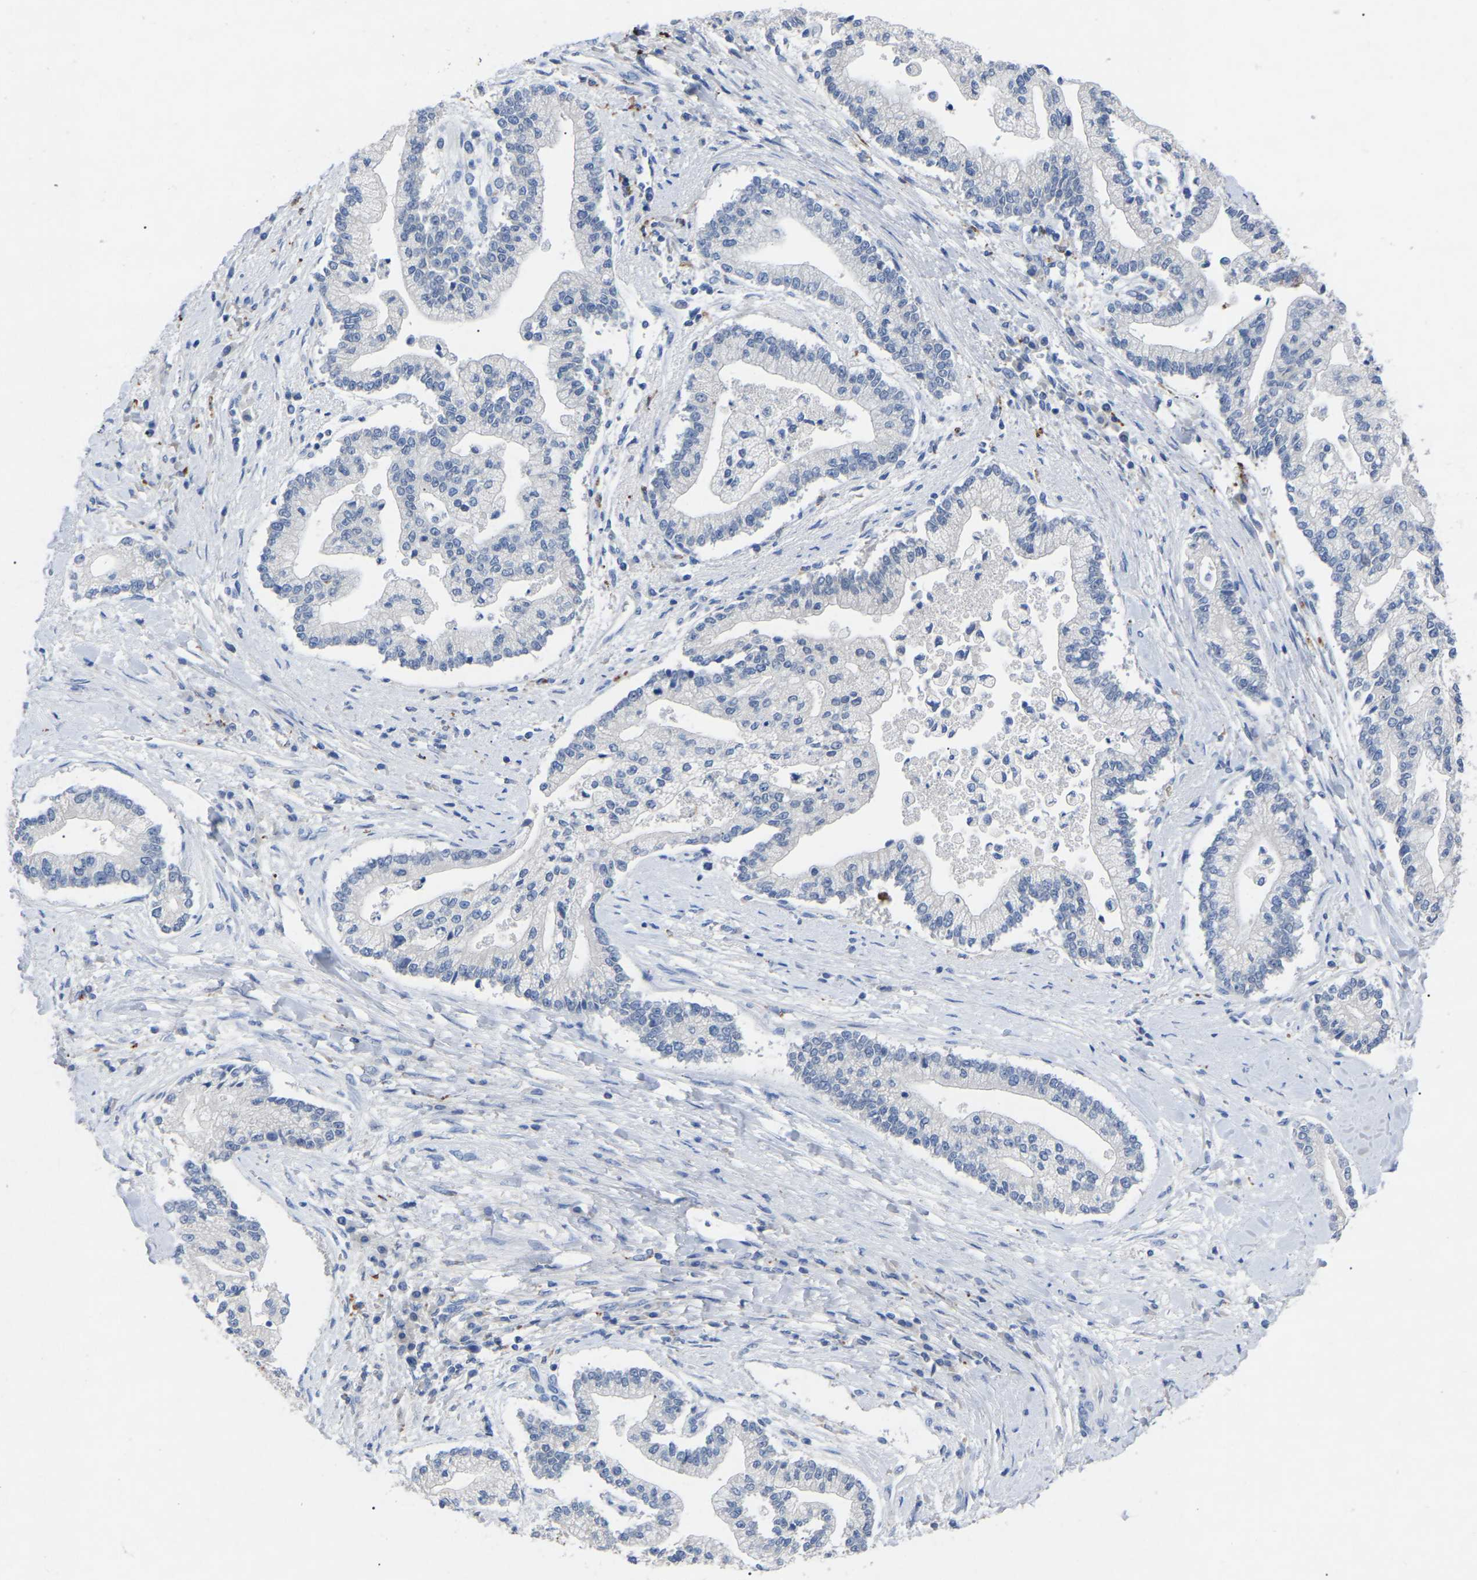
{"staining": {"intensity": "negative", "quantity": "none", "location": "none"}, "tissue": "liver cancer", "cell_type": "Tumor cells", "image_type": "cancer", "snomed": [{"axis": "morphology", "description": "Cholangiocarcinoma"}, {"axis": "topography", "description": "Liver"}], "caption": "Human liver cholangiocarcinoma stained for a protein using immunohistochemistry reveals no positivity in tumor cells.", "gene": "SMPD2", "patient": {"sex": "male", "age": 50}}